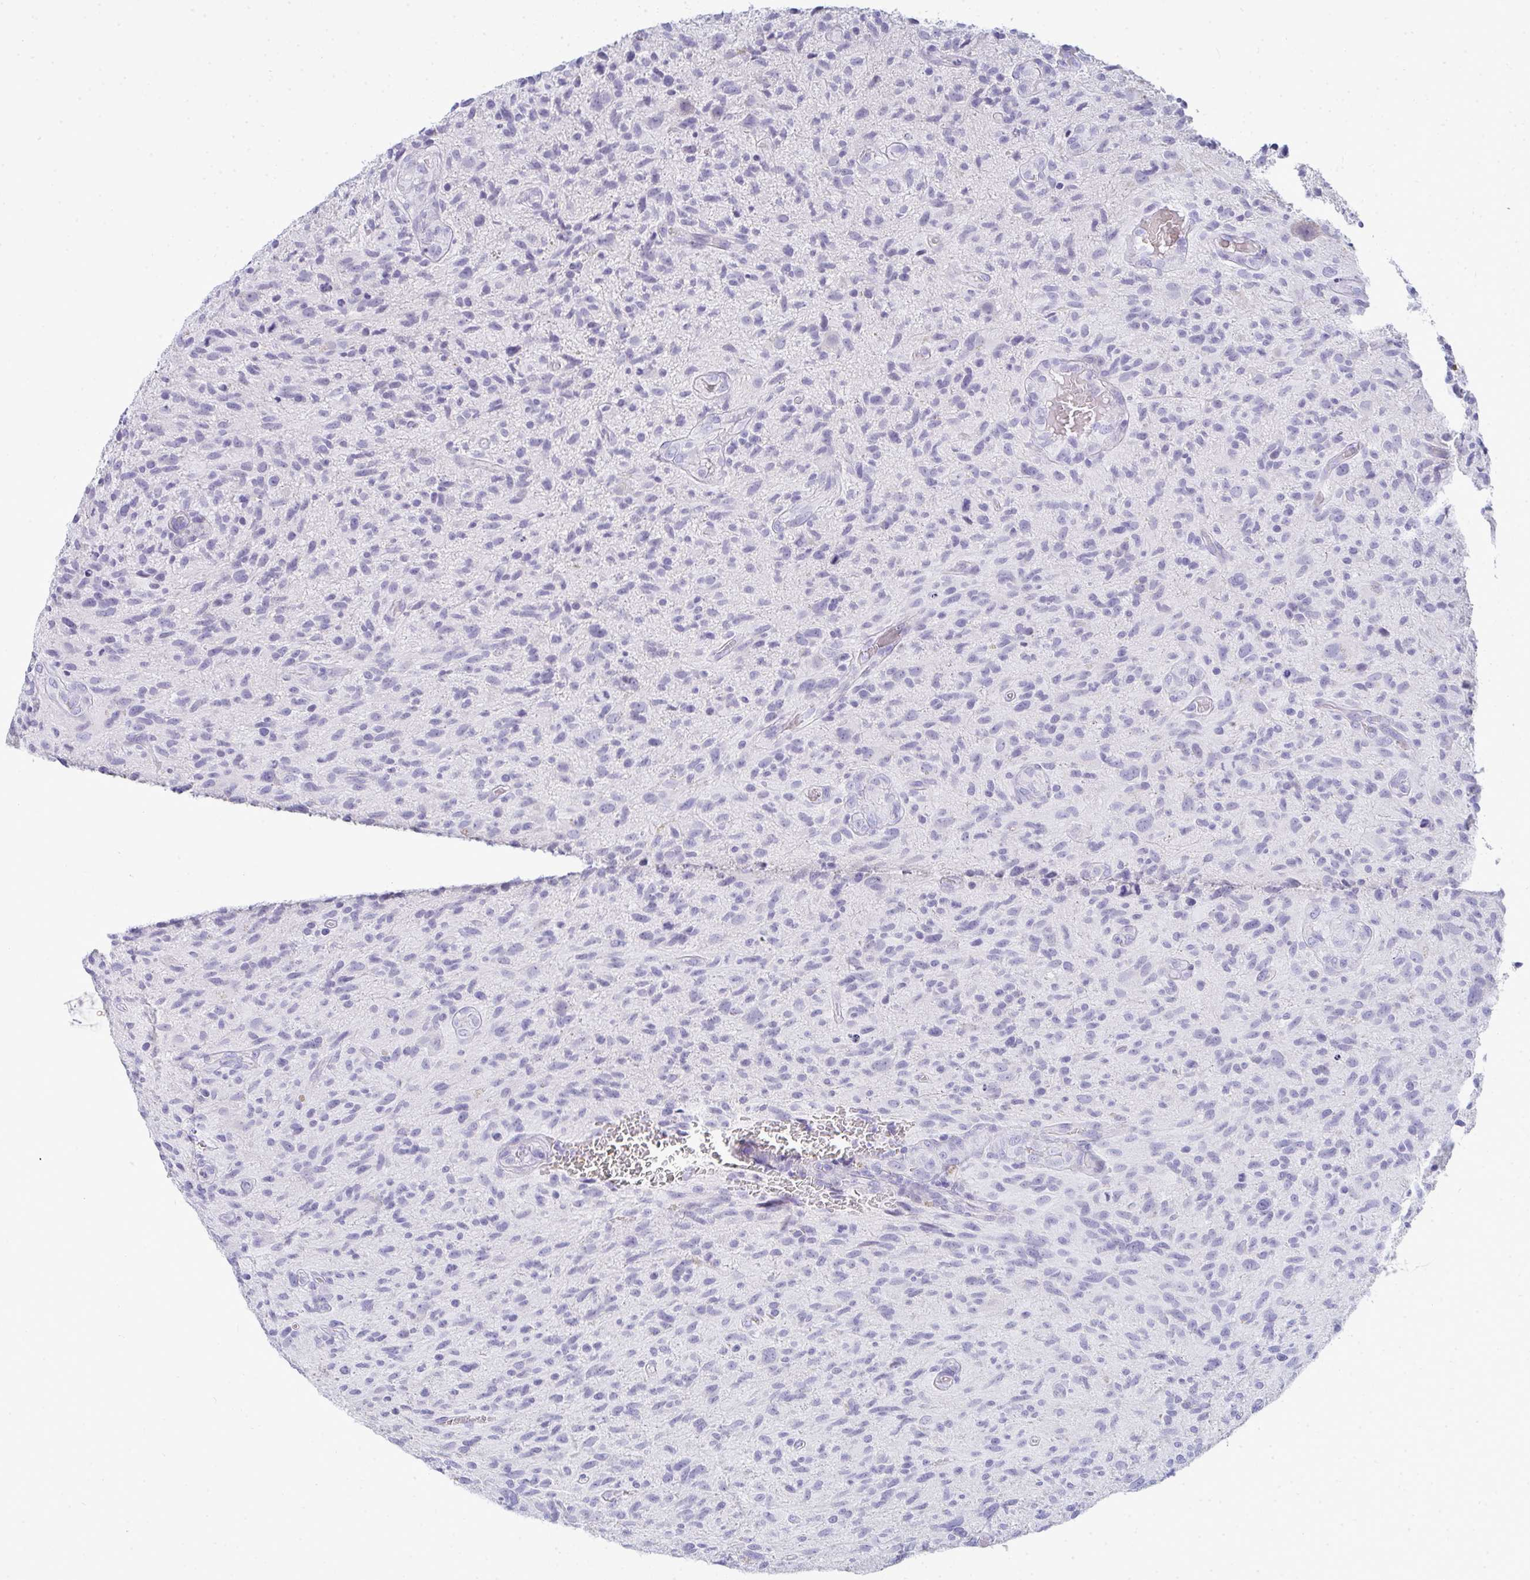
{"staining": {"intensity": "negative", "quantity": "none", "location": "none"}, "tissue": "glioma", "cell_type": "Tumor cells", "image_type": "cancer", "snomed": [{"axis": "morphology", "description": "Glioma, malignant, High grade"}, {"axis": "topography", "description": "Brain"}], "caption": "The immunohistochemistry histopathology image has no significant positivity in tumor cells of high-grade glioma (malignant) tissue.", "gene": "ZNF182", "patient": {"sex": "male", "age": 75}}